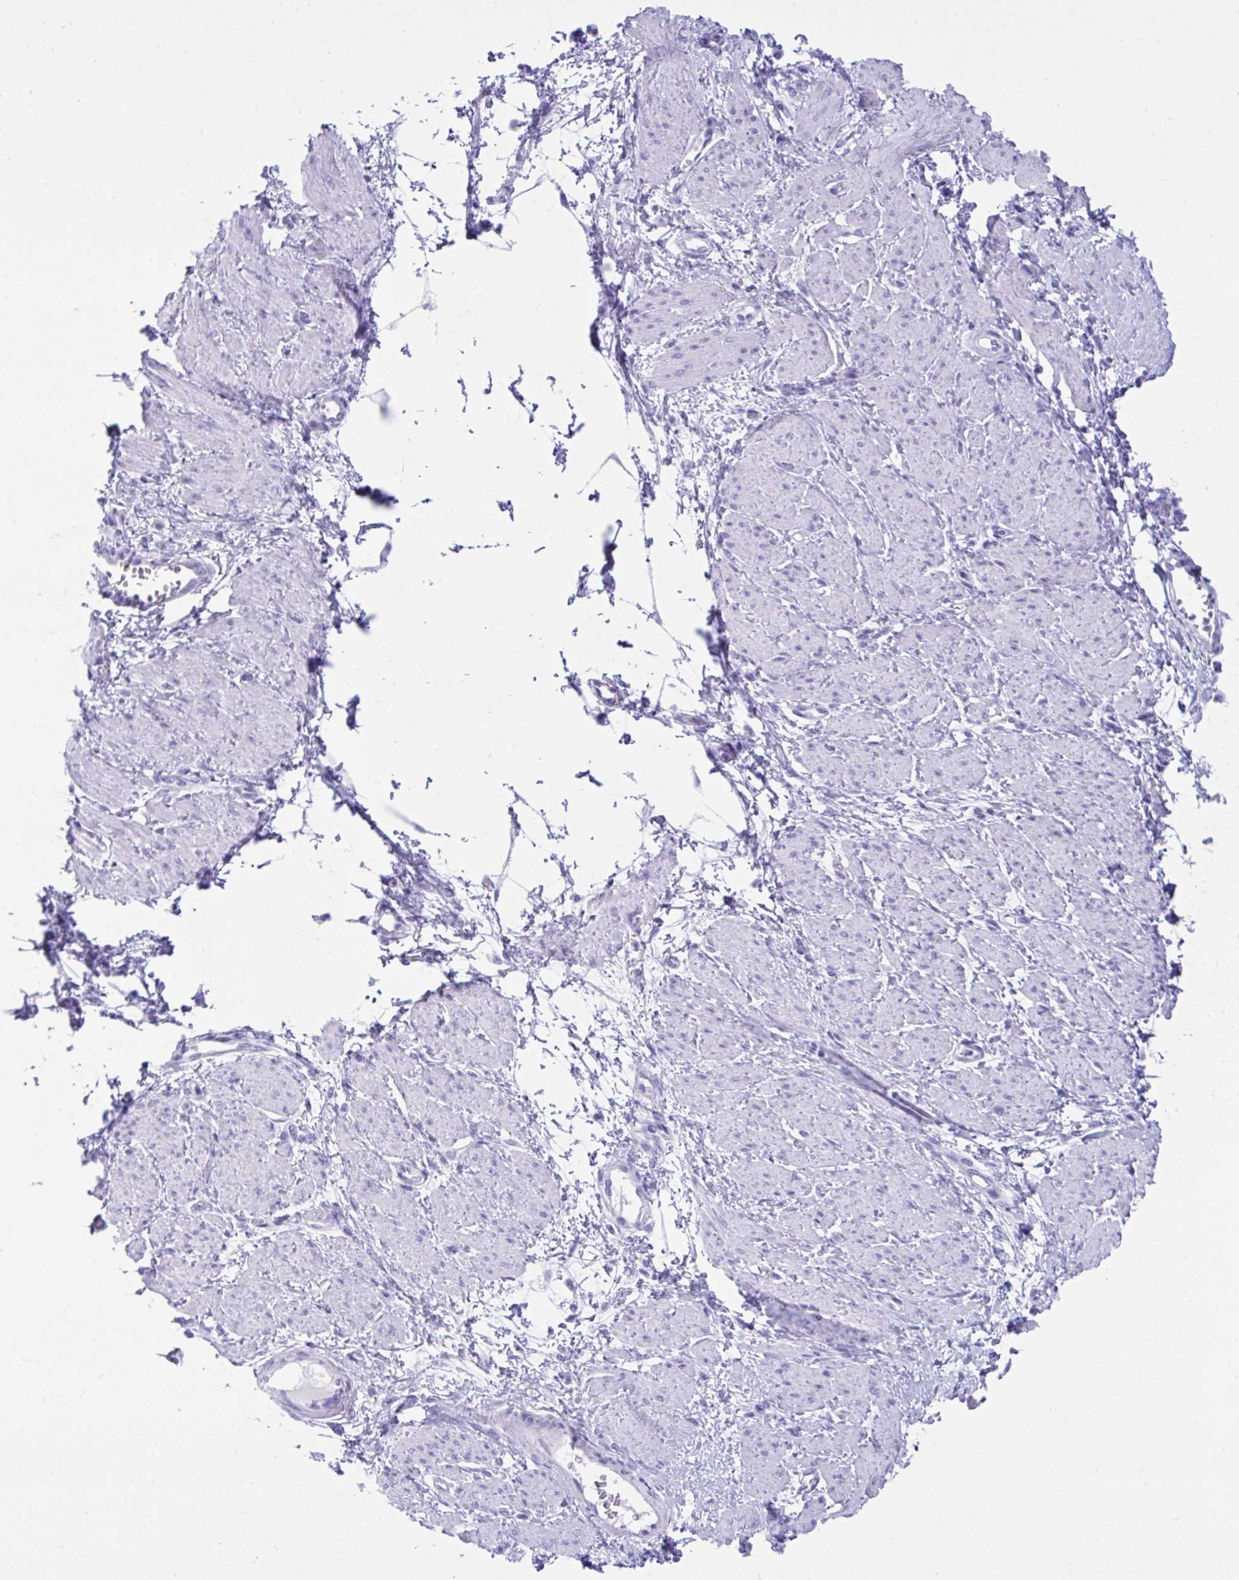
{"staining": {"intensity": "negative", "quantity": "none", "location": "none"}, "tissue": "smooth muscle", "cell_type": "Smooth muscle cells", "image_type": "normal", "snomed": [{"axis": "morphology", "description": "Normal tissue, NOS"}, {"axis": "topography", "description": "Smooth muscle"}, {"axis": "topography", "description": "Uterus"}], "caption": "IHC photomicrograph of normal human smooth muscle stained for a protein (brown), which reveals no positivity in smooth muscle cells.", "gene": "PSCA", "patient": {"sex": "female", "age": 39}}